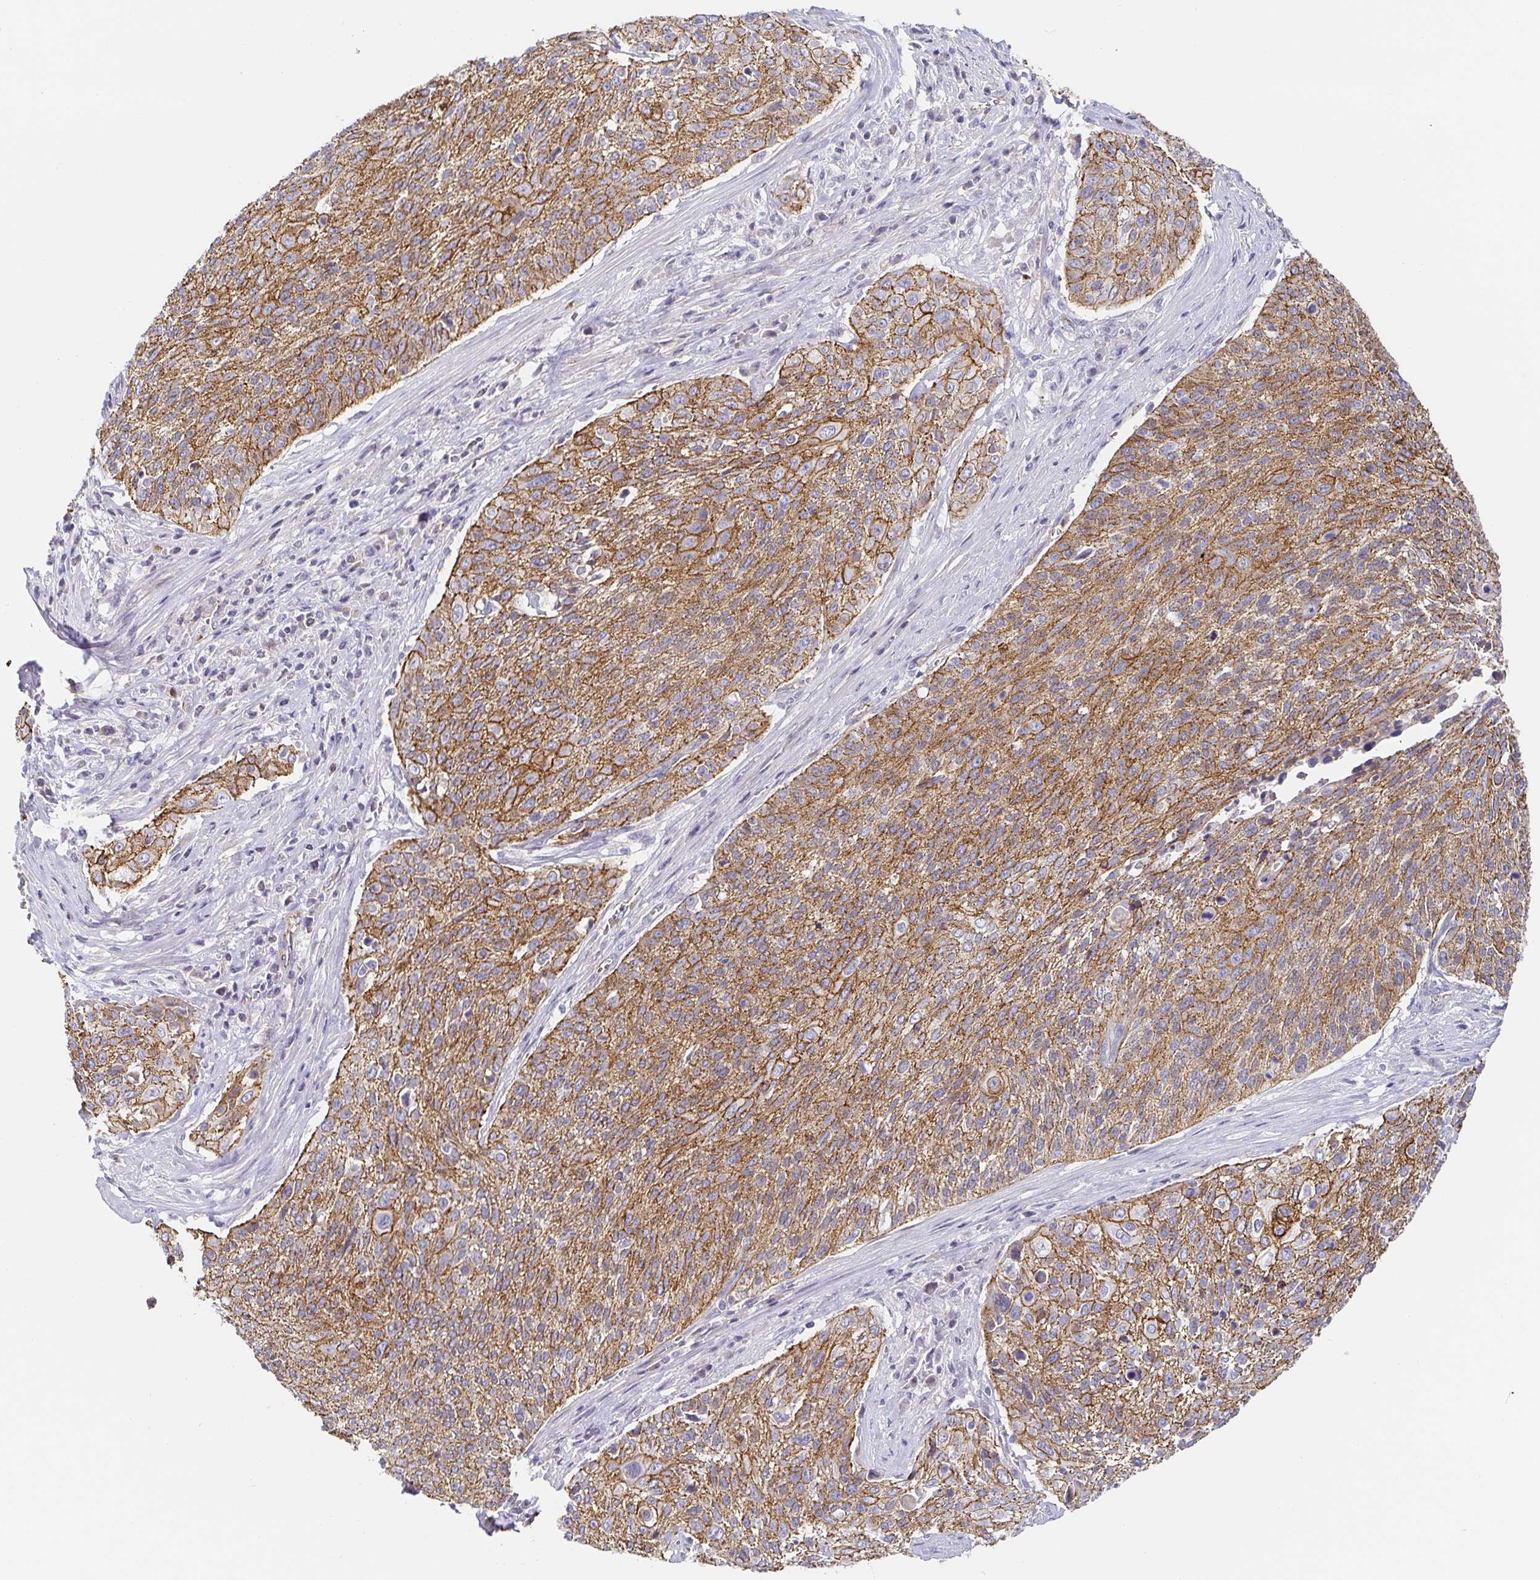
{"staining": {"intensity": "moderate", "quantity": ">75%", "location": "cytoplasmic/membranous"}, "tissue": "cervical cancer", "cell_type": "Tumor cells", "image_type": "cancer", "snomed": [{"axis": "morphology", "description": "Squamous cell carcinoma, NOS"}, {"axis": "topography", "description": "Cervix"}], "caption": "Protein staining demonstrates moderate cytoplasmic/membranous staining in about >75% of tumor cells in cervical cancer (squamous cell carcinoma).", "gene": "PIWIL3", "patient": {"sex": "female", "age": 31}}